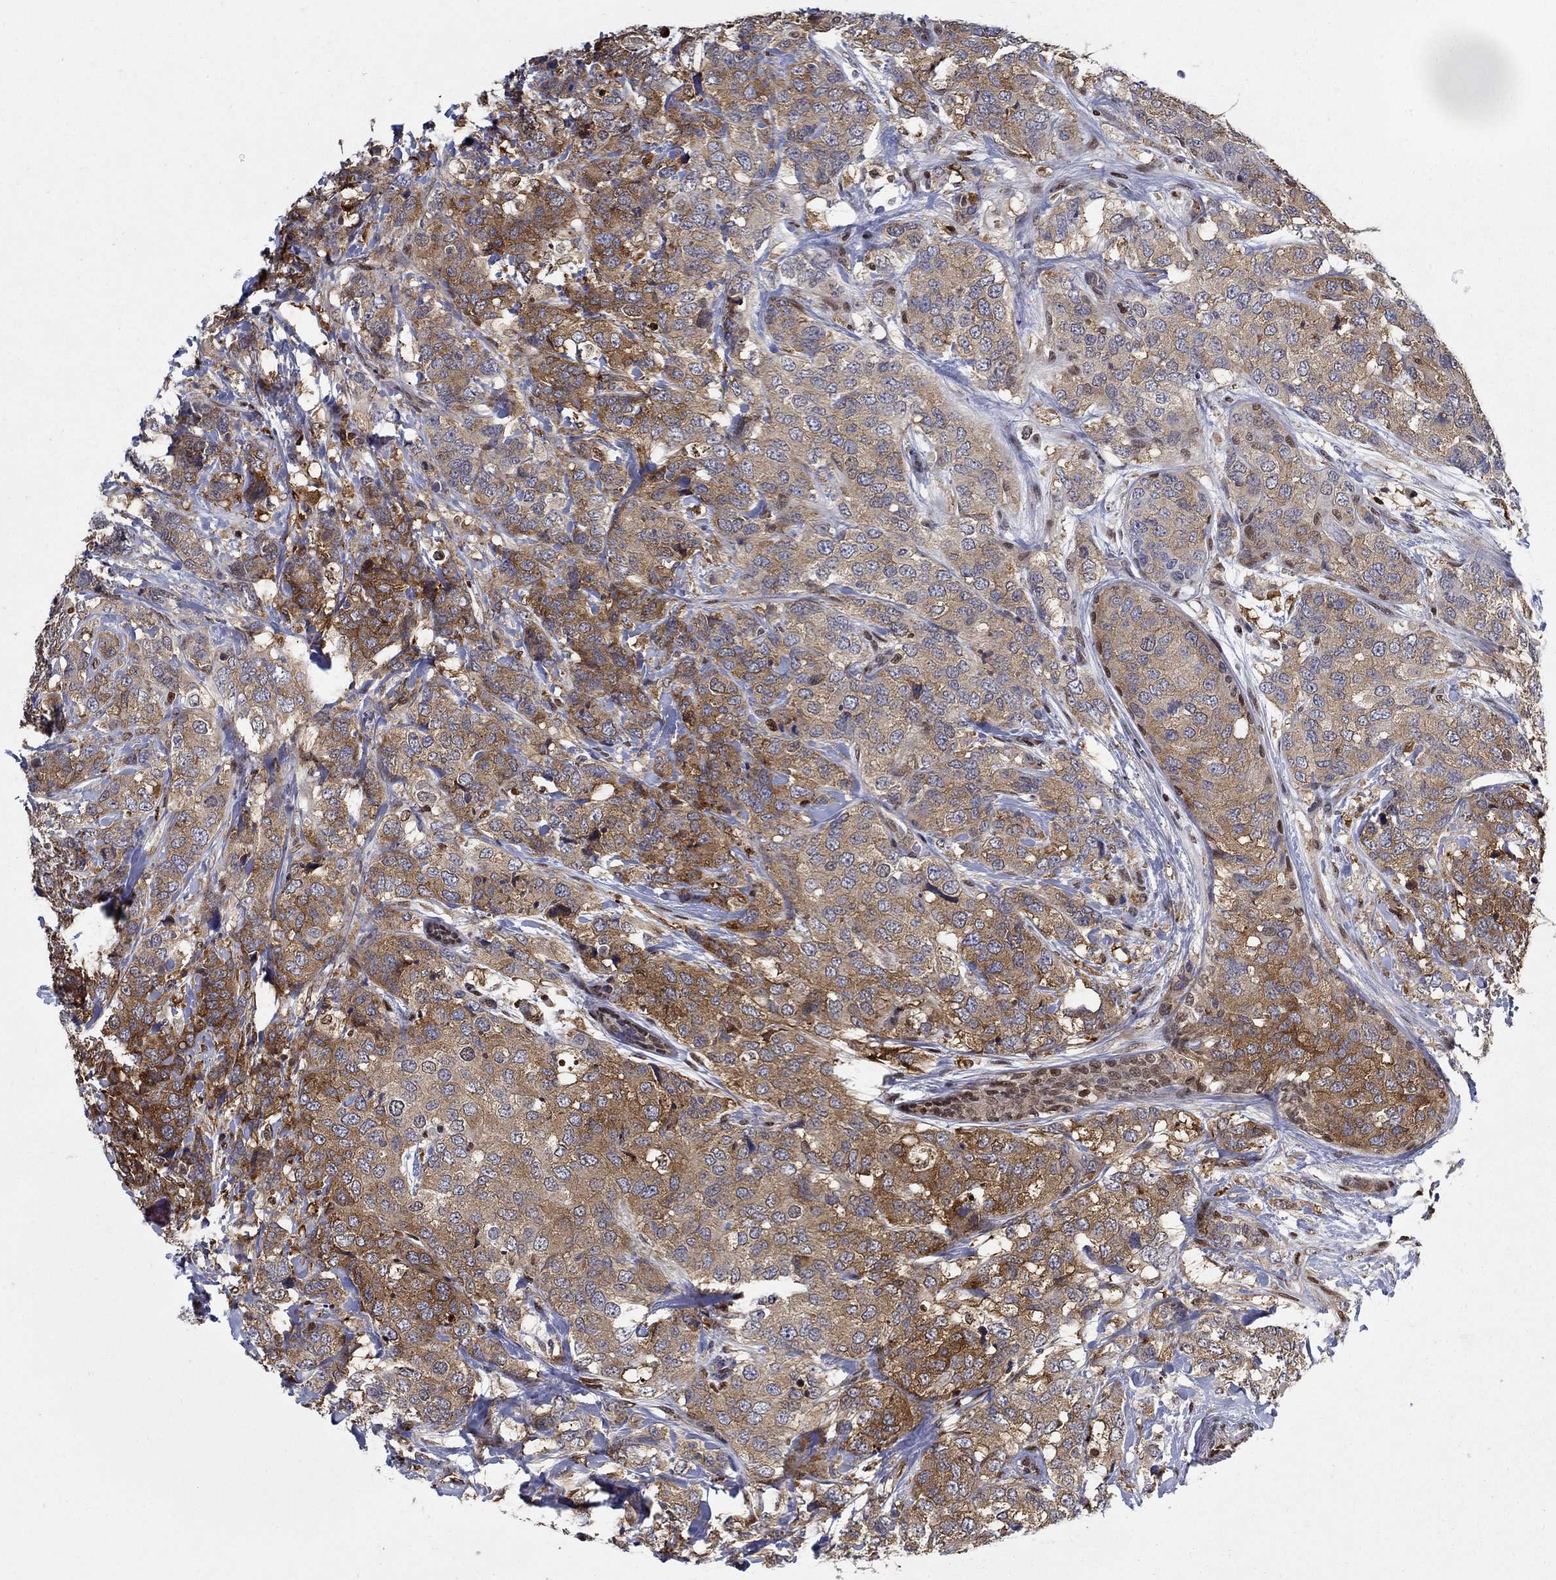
{"staining": {"intensity": "strong", "quantity": "25%-75%", "location": "nuclear"}, "tissue": "breast cancer", "cell_type": "Tumor cells", "image_type": "cancer", "snomed": [{"axis": "morphology", "description": "Lobular carcinoma"}, {"axis": "topography", "description": "Breast"}], "caption": "Tumor cells exhibit high levels of strong nuclear staining in approximately 25%-75% of cells in breast lobular carcinoma.", "gene": "ZNF594", "patient": {"sex": "female", "age": 59}}